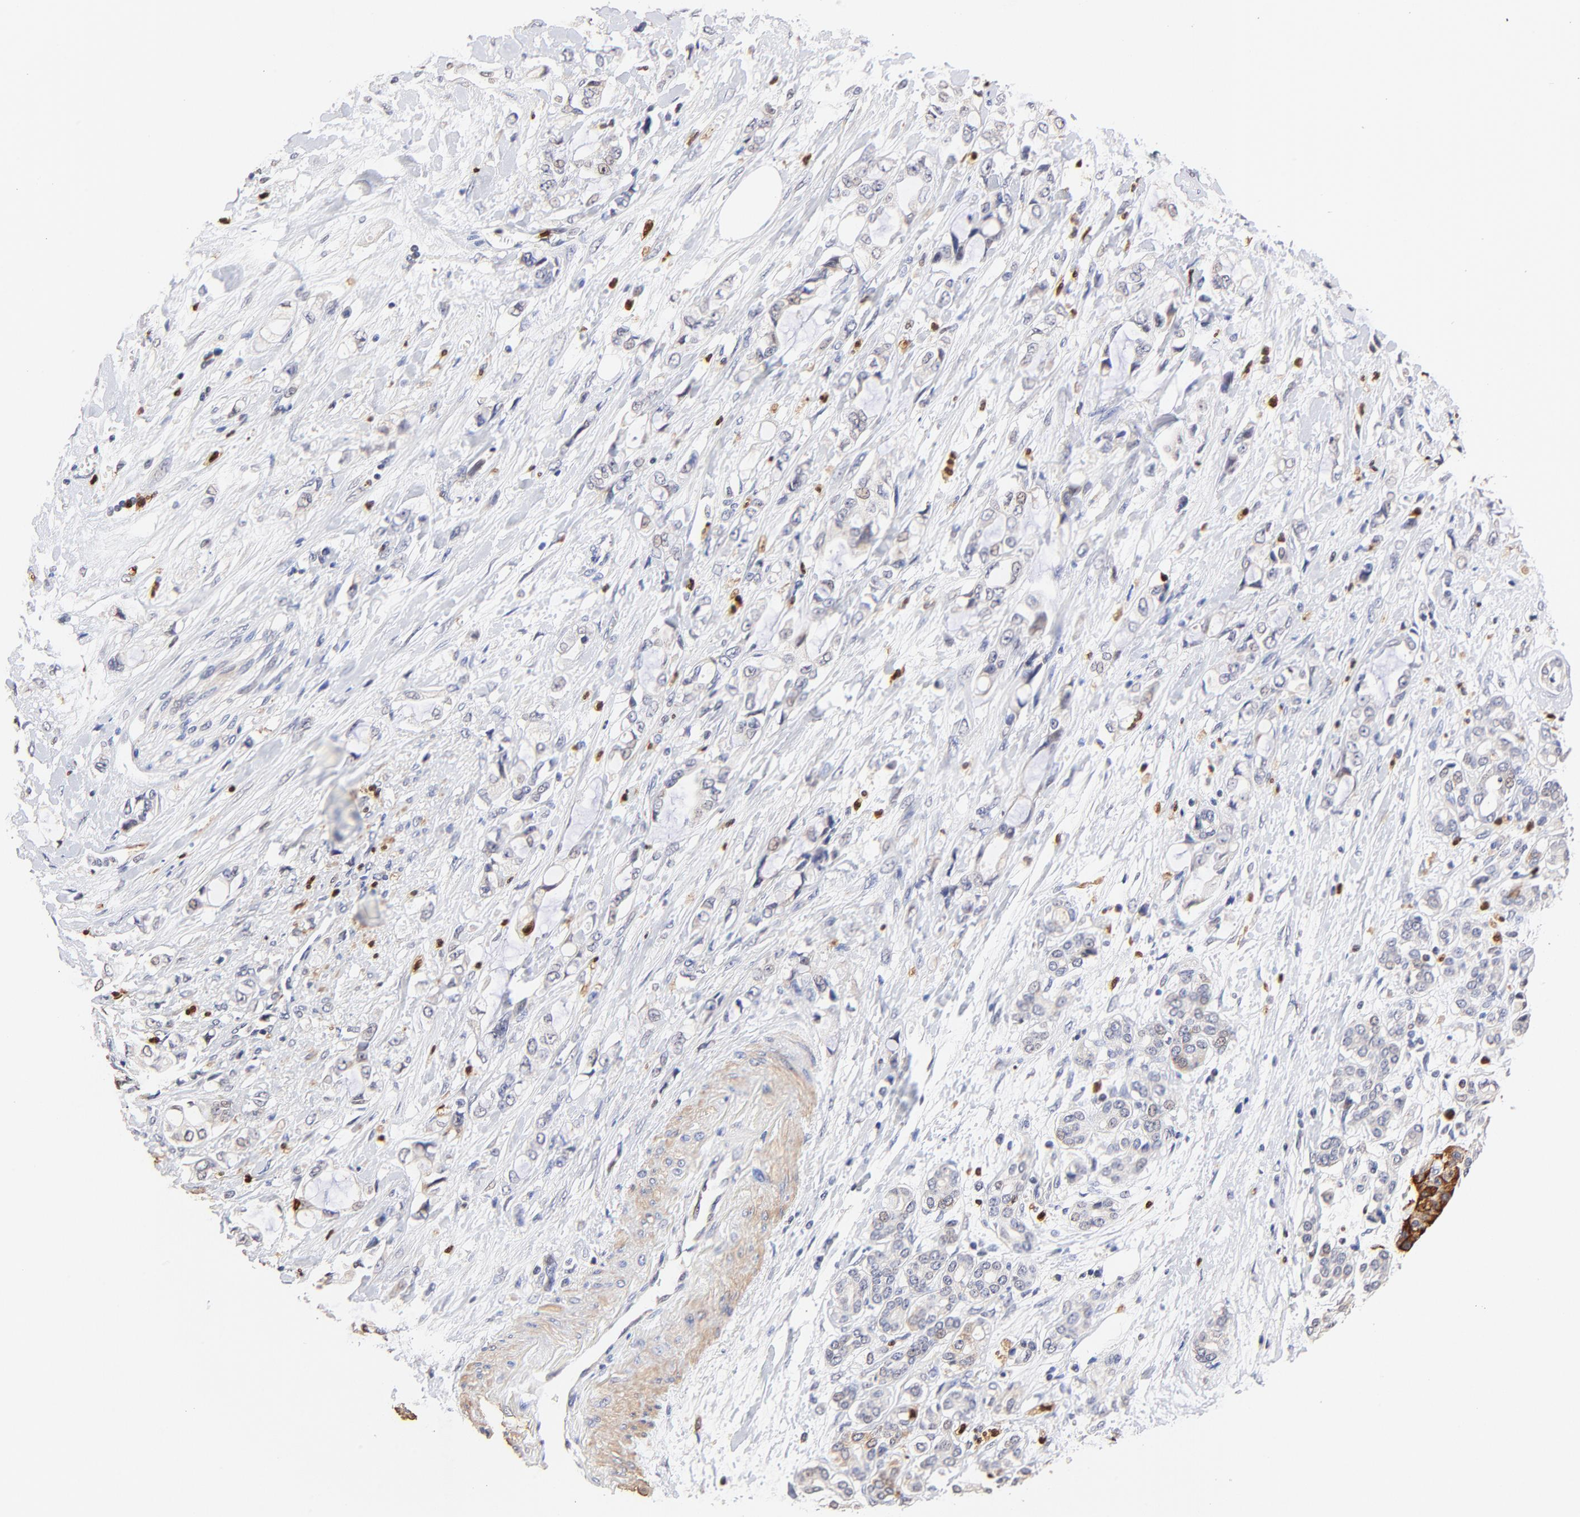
{"staining": {"intensity": "negative", "quantity": "none", "location": "none"}, "tissue": "pancreatic cancer", "cell_type": "Tumor cells", "image_type": "cancer", "snomed": [{"axis": "morphology", "description": "Adenocarcinoma, NOS"}, {"axis": "topography", "description": "Pancreas"}], "caption": "Pancreatic adenocarcinoma stained for a protein using IHC displays no staining tumor cells.", "gene": "BBOF1", "patient": {"sex": "female", "age": 70}}